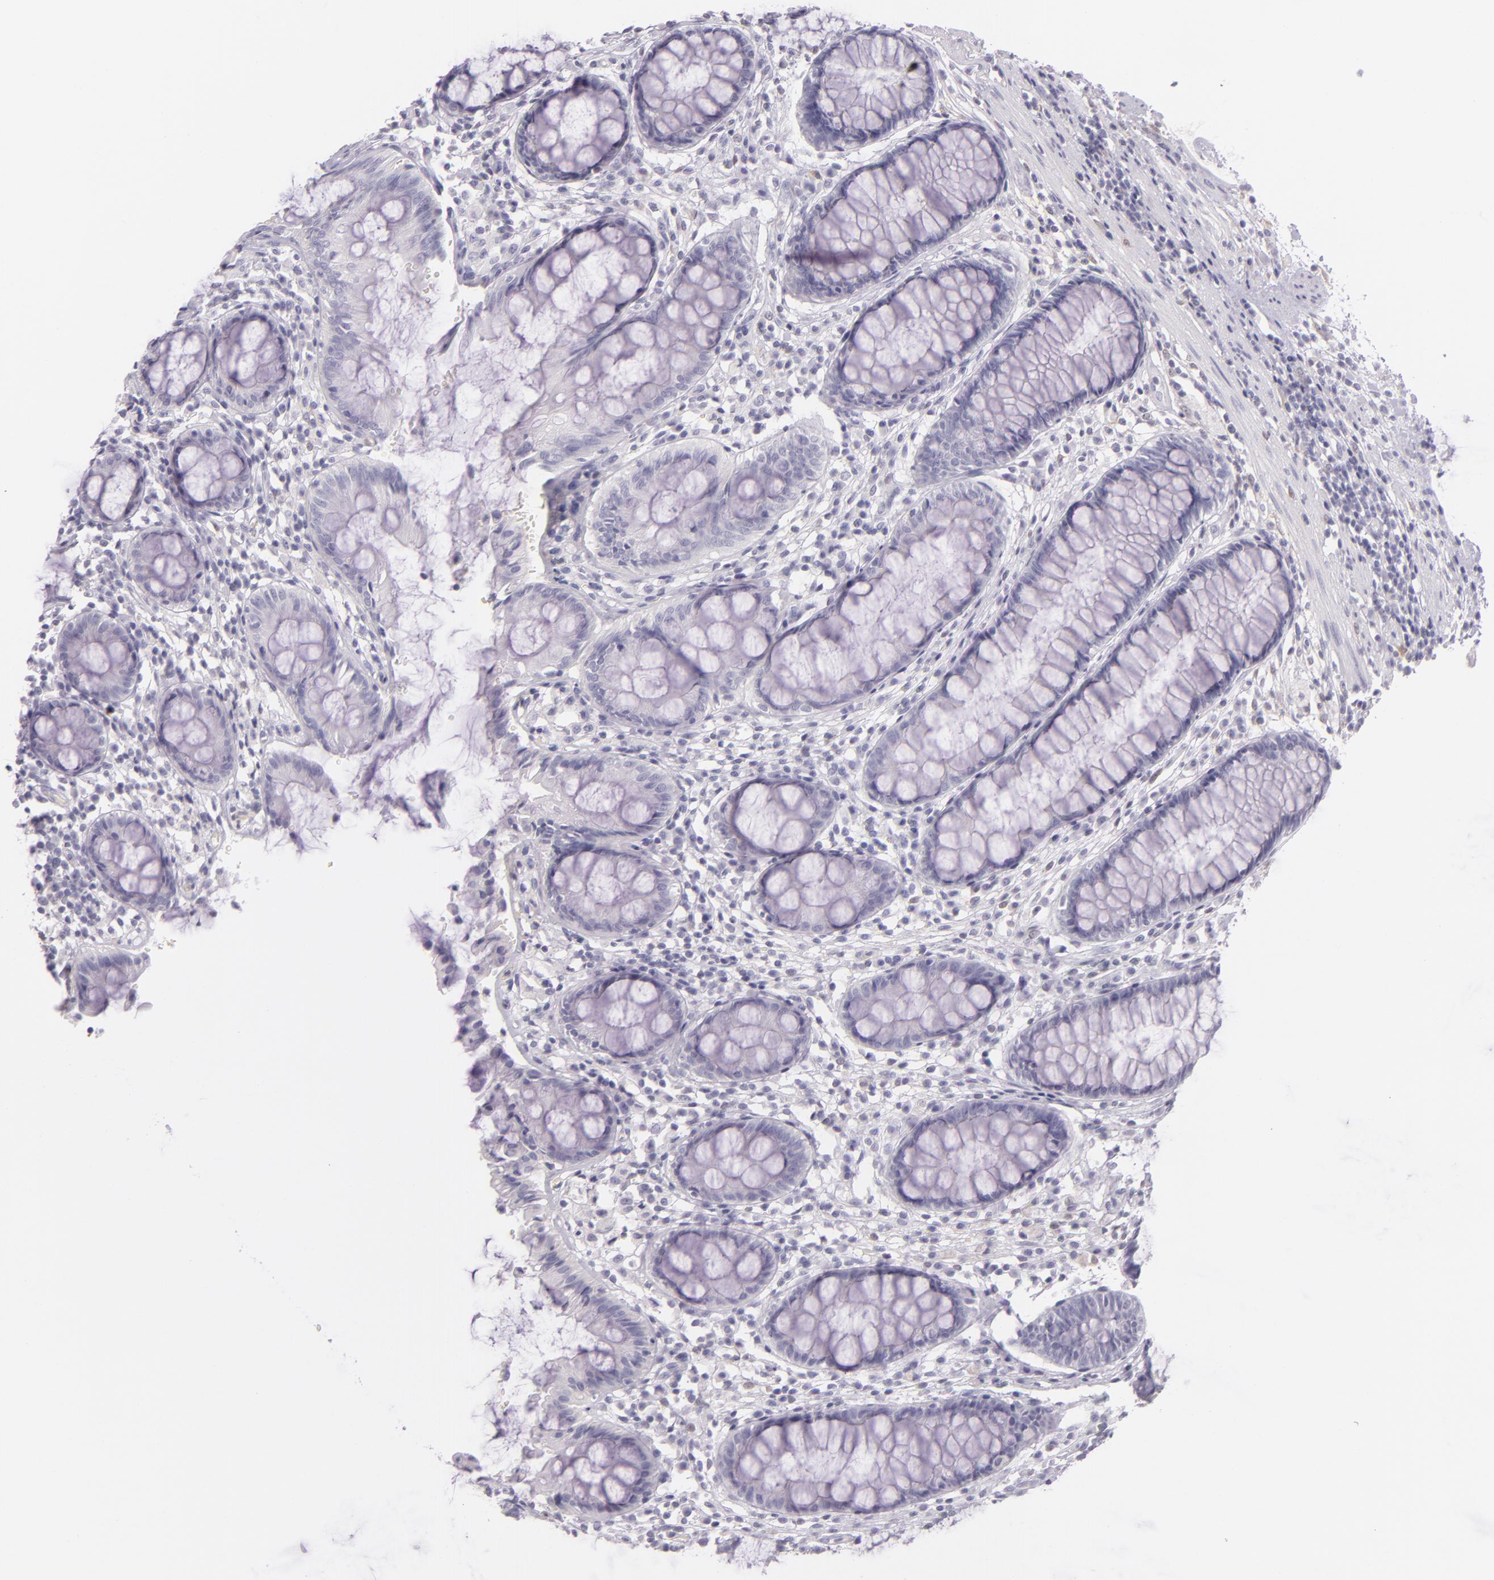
{"staining": {"intensity": "negative", "quantity": "none", "location": "none"}, "tissue": "rectum", "cell_type": "Glandular cells", "image_type": "normal", "snomed": [{"axis": "morphology", "description": "Normal tissue, NOS"}, {"axis": "topography", "description": "Rectum"}], "caption": "A micrograph of human rectum is negative for staining in glandular cells.", "gene": "CBS", "patient": {"sex": "female", "age": 66}}